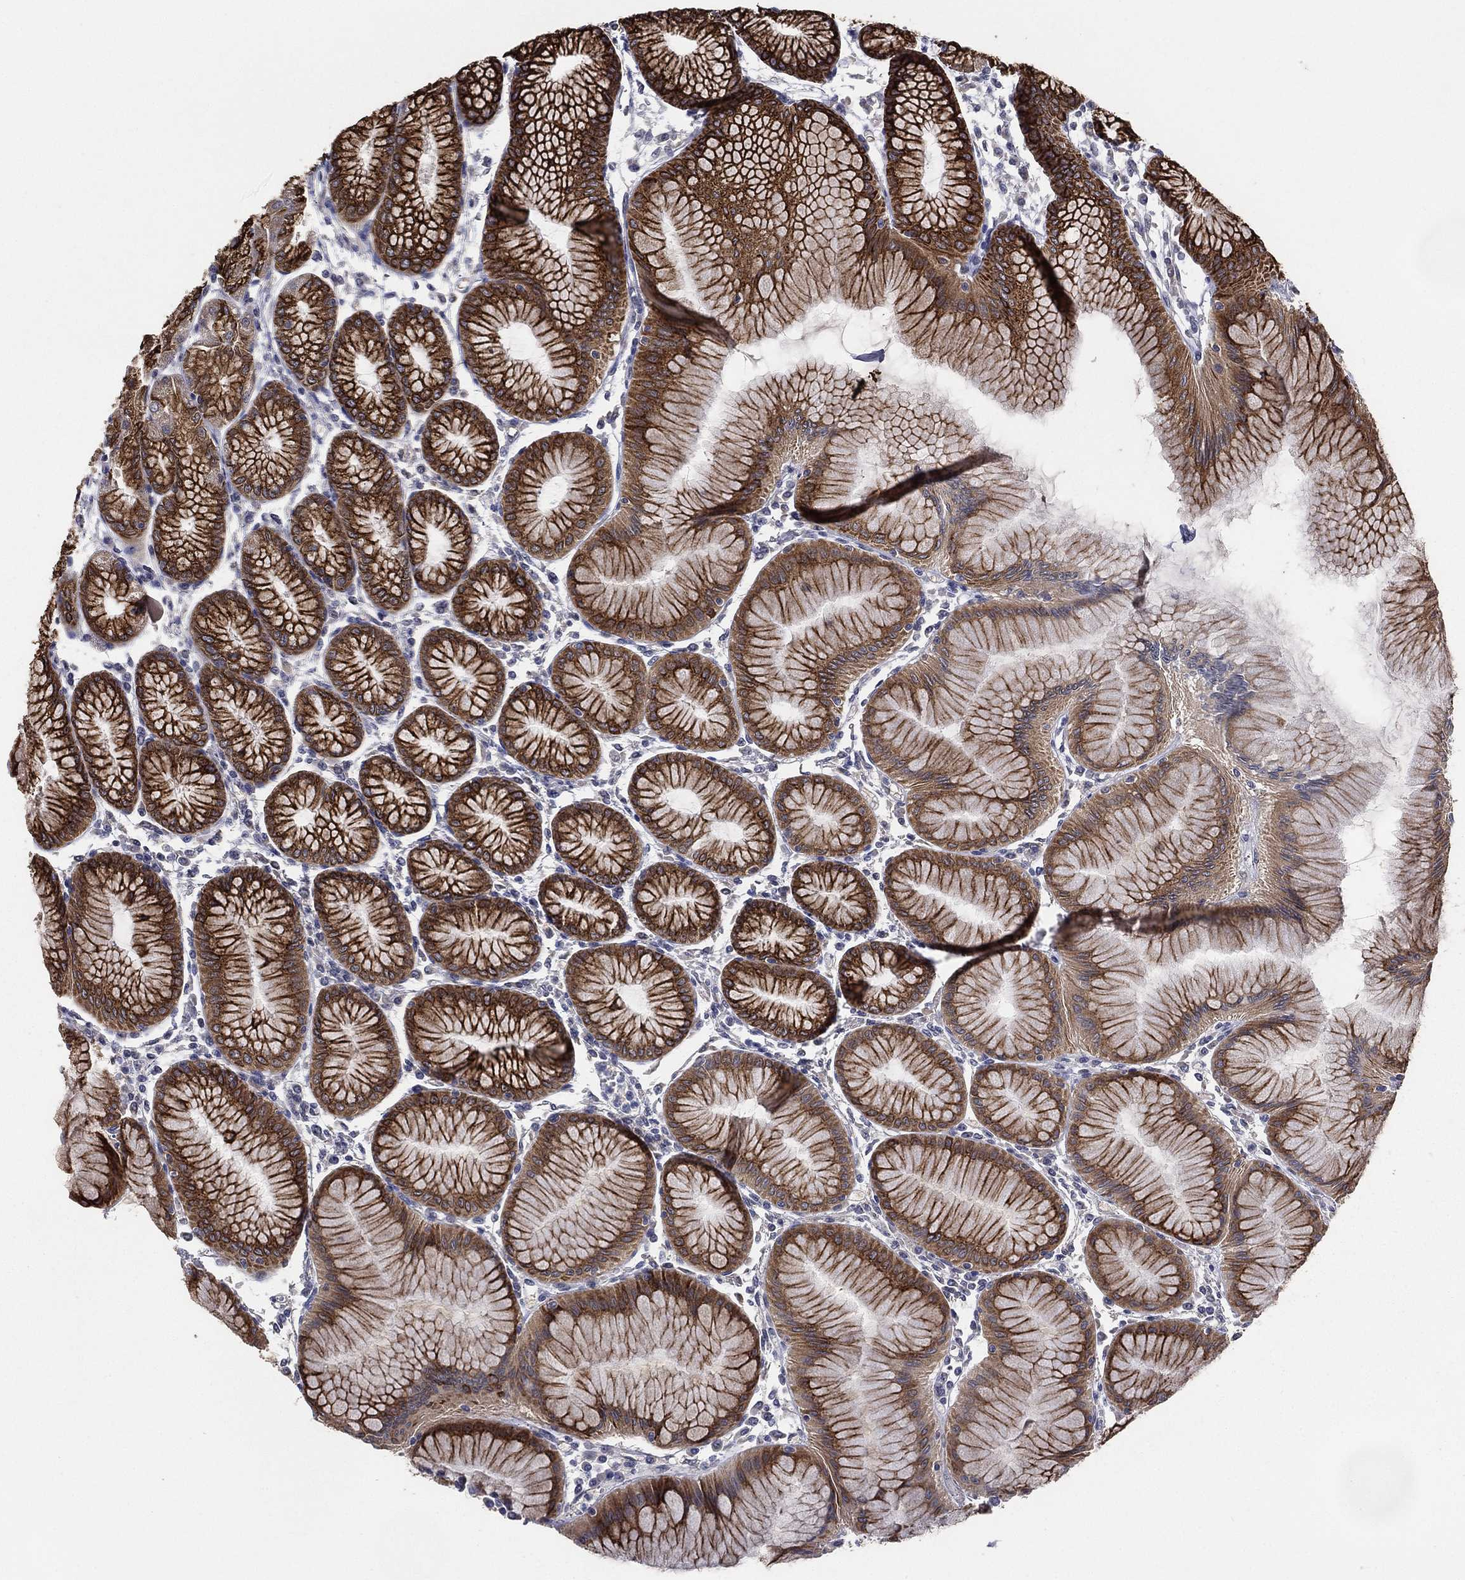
{"staining": {"intensity": "strong", "quantity": "25%-75%", "location": "cytoplasmic/membranous"}, "tissue": "stomach", "cell_type": "Glandular cells", "image_type": "normal", "snomed": [{"axis": "morphology", "description": "Normal tissue, NOS"}, {"axis": "topography", "description": "Stomach"}], "caption": "Glandular cells reveal high levels of strong cytoplasmic/membranous staining in about 25%-75% of cells in benign stomach.", "gene": "KAT14", "patient": {"sex": "female", "age": 57}}